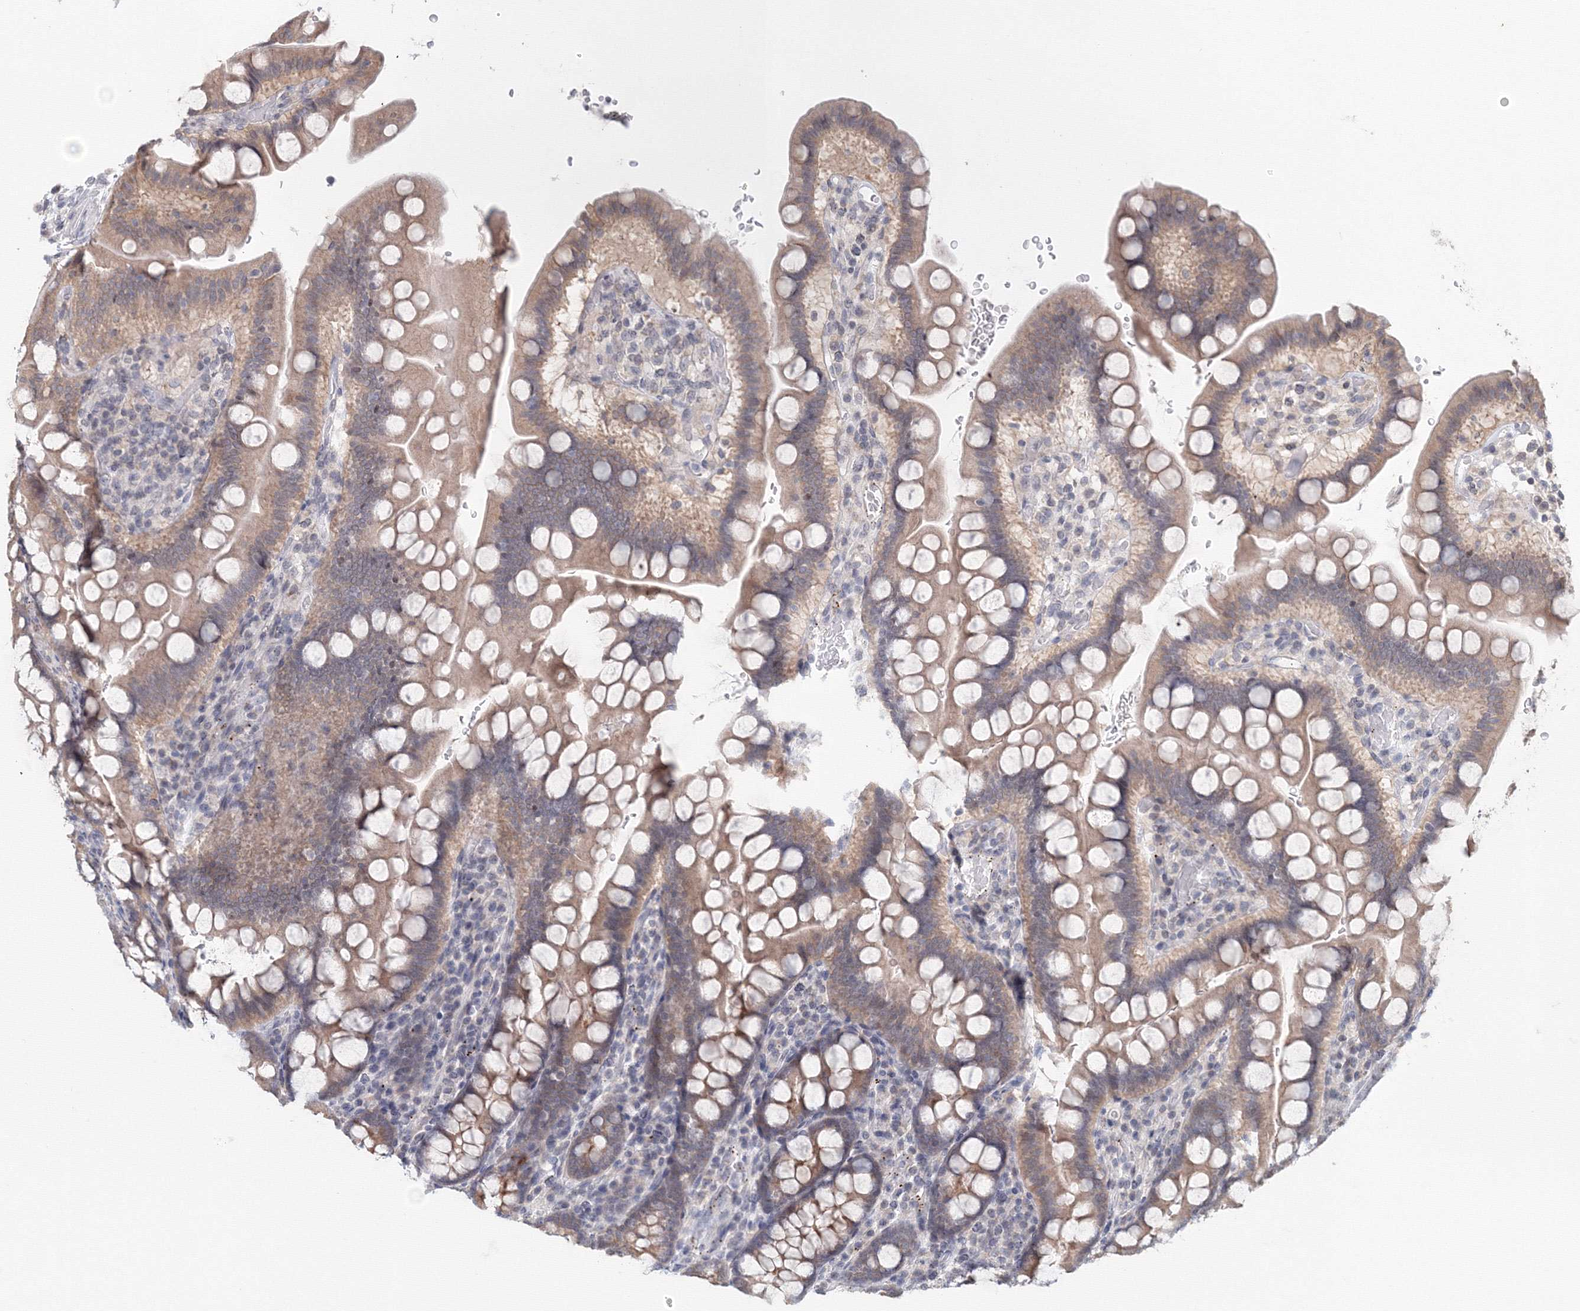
{"staining": {"intensity": "weak", "quantity": ">75%", "location": "cytoplasmic/membranous"}, "tissue": "small intestine", "cell_type": "Glandular cells", "image_type": "normal", "snomed": [{"axis": "morphology", "description": "Normal tissue, NOS"}, {"axis": "topography", "description": "Stomach, upper"}, {"axis": "topography", "description": "Stomach, lower"}, {"axis": "topography", "description": "Small intestine"}], "caption": "Immunohistochemical staining of benign human small intestine shows weak cytoplasmic/membranous protein staining in about >75% of glandular cells. The staining was performed using DAB, with brown indicating positive protein expression. Nuclei are stained blue with hematoxylin.", "gene": "SLC7A7", "patient": {"sex": "male", "age": 68}}